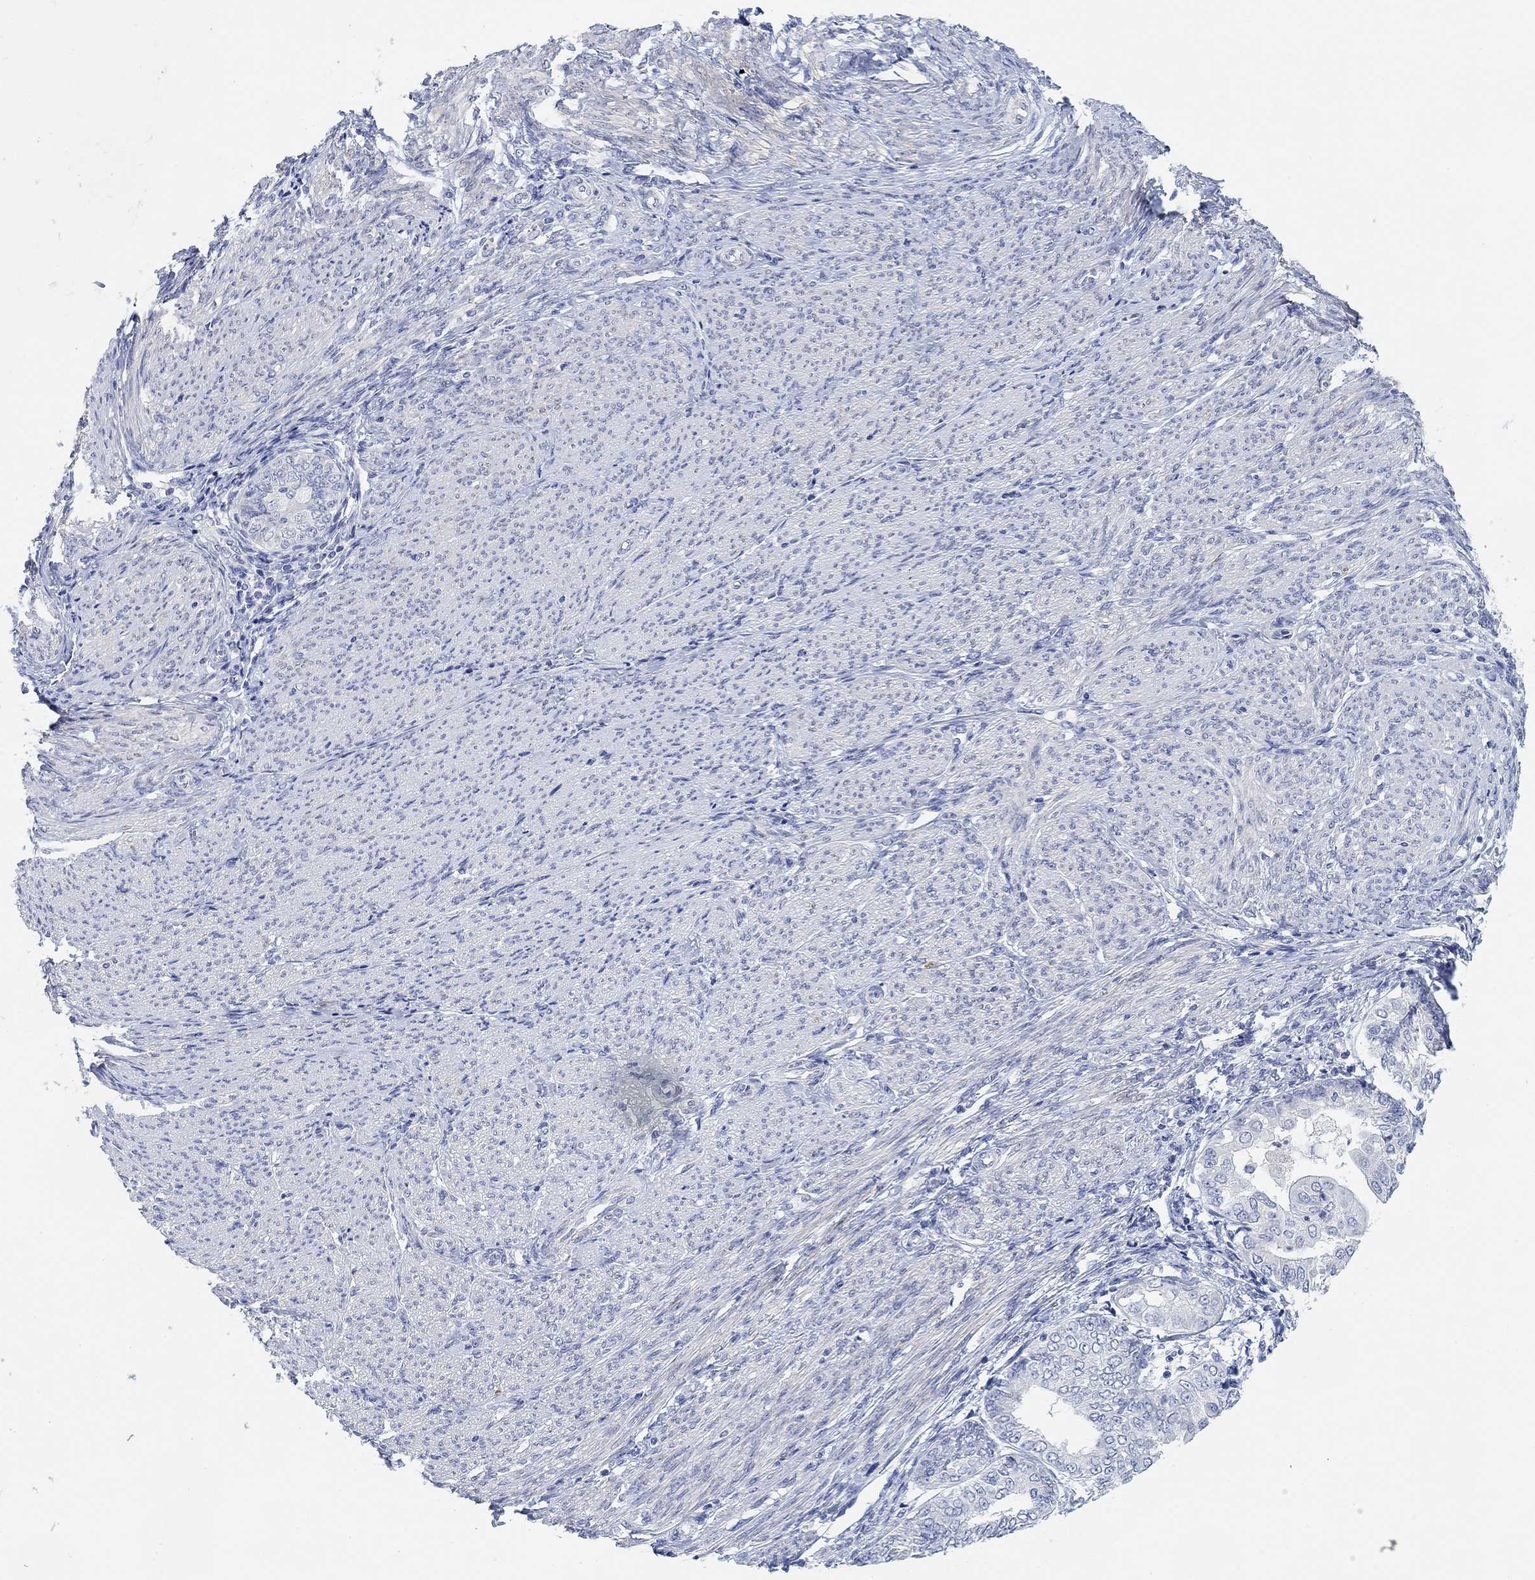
{"staining": {"intensity": "negative", "quantity": "none", "location": "none"}, "tissue": "endometrial cancer", "cell_type": "Tumor cells", "image_type": "cancer", "snomed": [{"axis": "morphology", "description": "Adenocarcinoma, NOS"}, {"axis": "topography", "description": "Endometrium"}], "caption": "IHC photomicrograph of neoplastic tissue: endometrial cancer stained with DAB (3,3'-diaminobenzidine) shows no significant protein expression in tumor cells. The staining was performed using DAB to visualize the protein expression in brown, while the nuclei were stained in blue with hematoxylin (Magnification: 20x).", "gene": "VAT1L", "patient": {"sex": "female", "age": 68}}